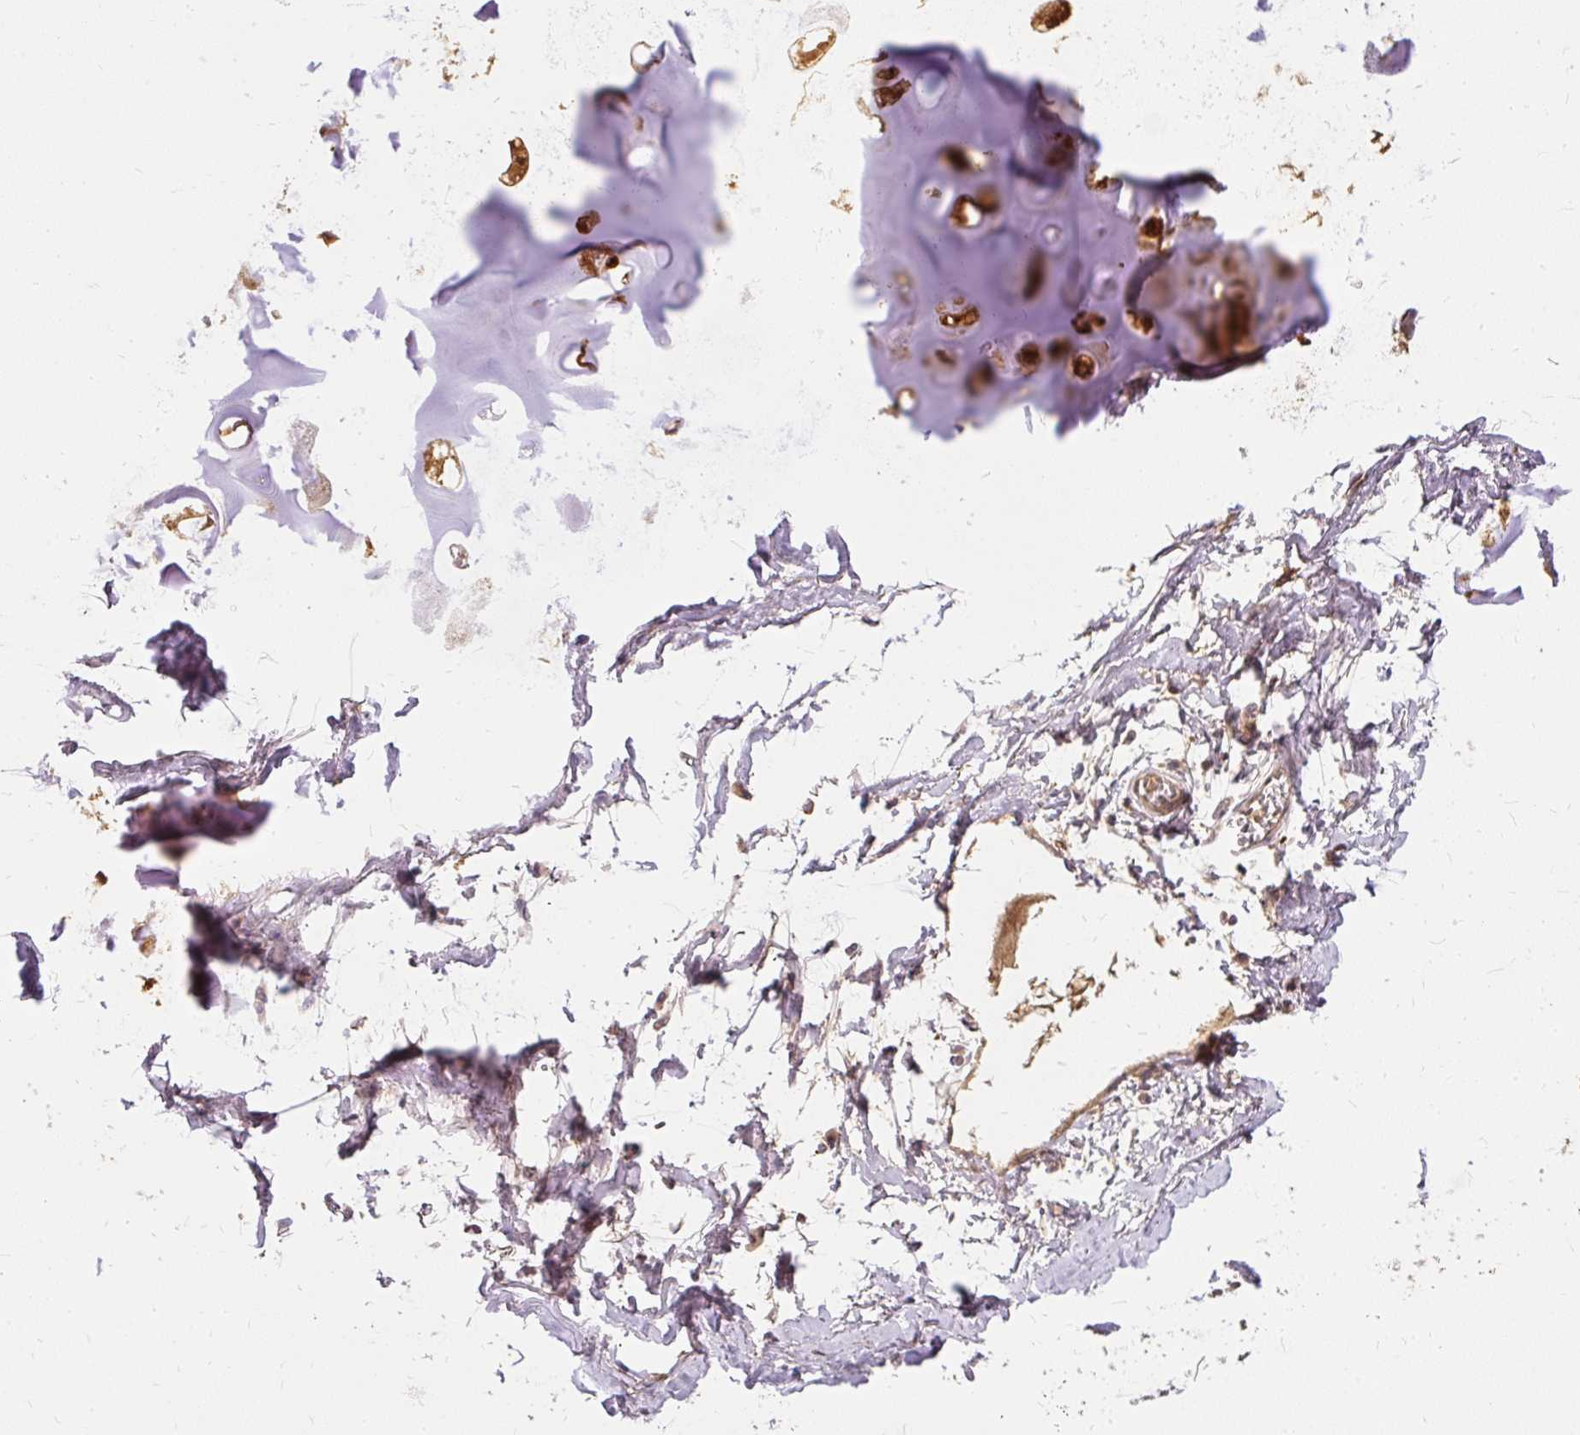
{"staining": {"intensity": "strong", "quantity": "25%-75%", "location": "cytoplasmic/membranous"}, "tissue": "soft tissue", "cell_type": "Chondrocytes", "image_type": "normal", "snomed": [{"axis": "morphology", "description": "Normal tissue, NOS"}, {"axis": "morphology", "description": "Degeneration, NOS"}, {"axis": "topography", "description": "Cartilage tissue"}, {"axis": "topography", "description": "Lung"}], "caption": "The photomicrograph demonstrates staining of benign soft tissue, revealing strong cytoplasmic/membranous protein staining (brown color) within chondrocytes.", "gene": "AP5S1", "patient": {"sex": "female", "age": 61}}